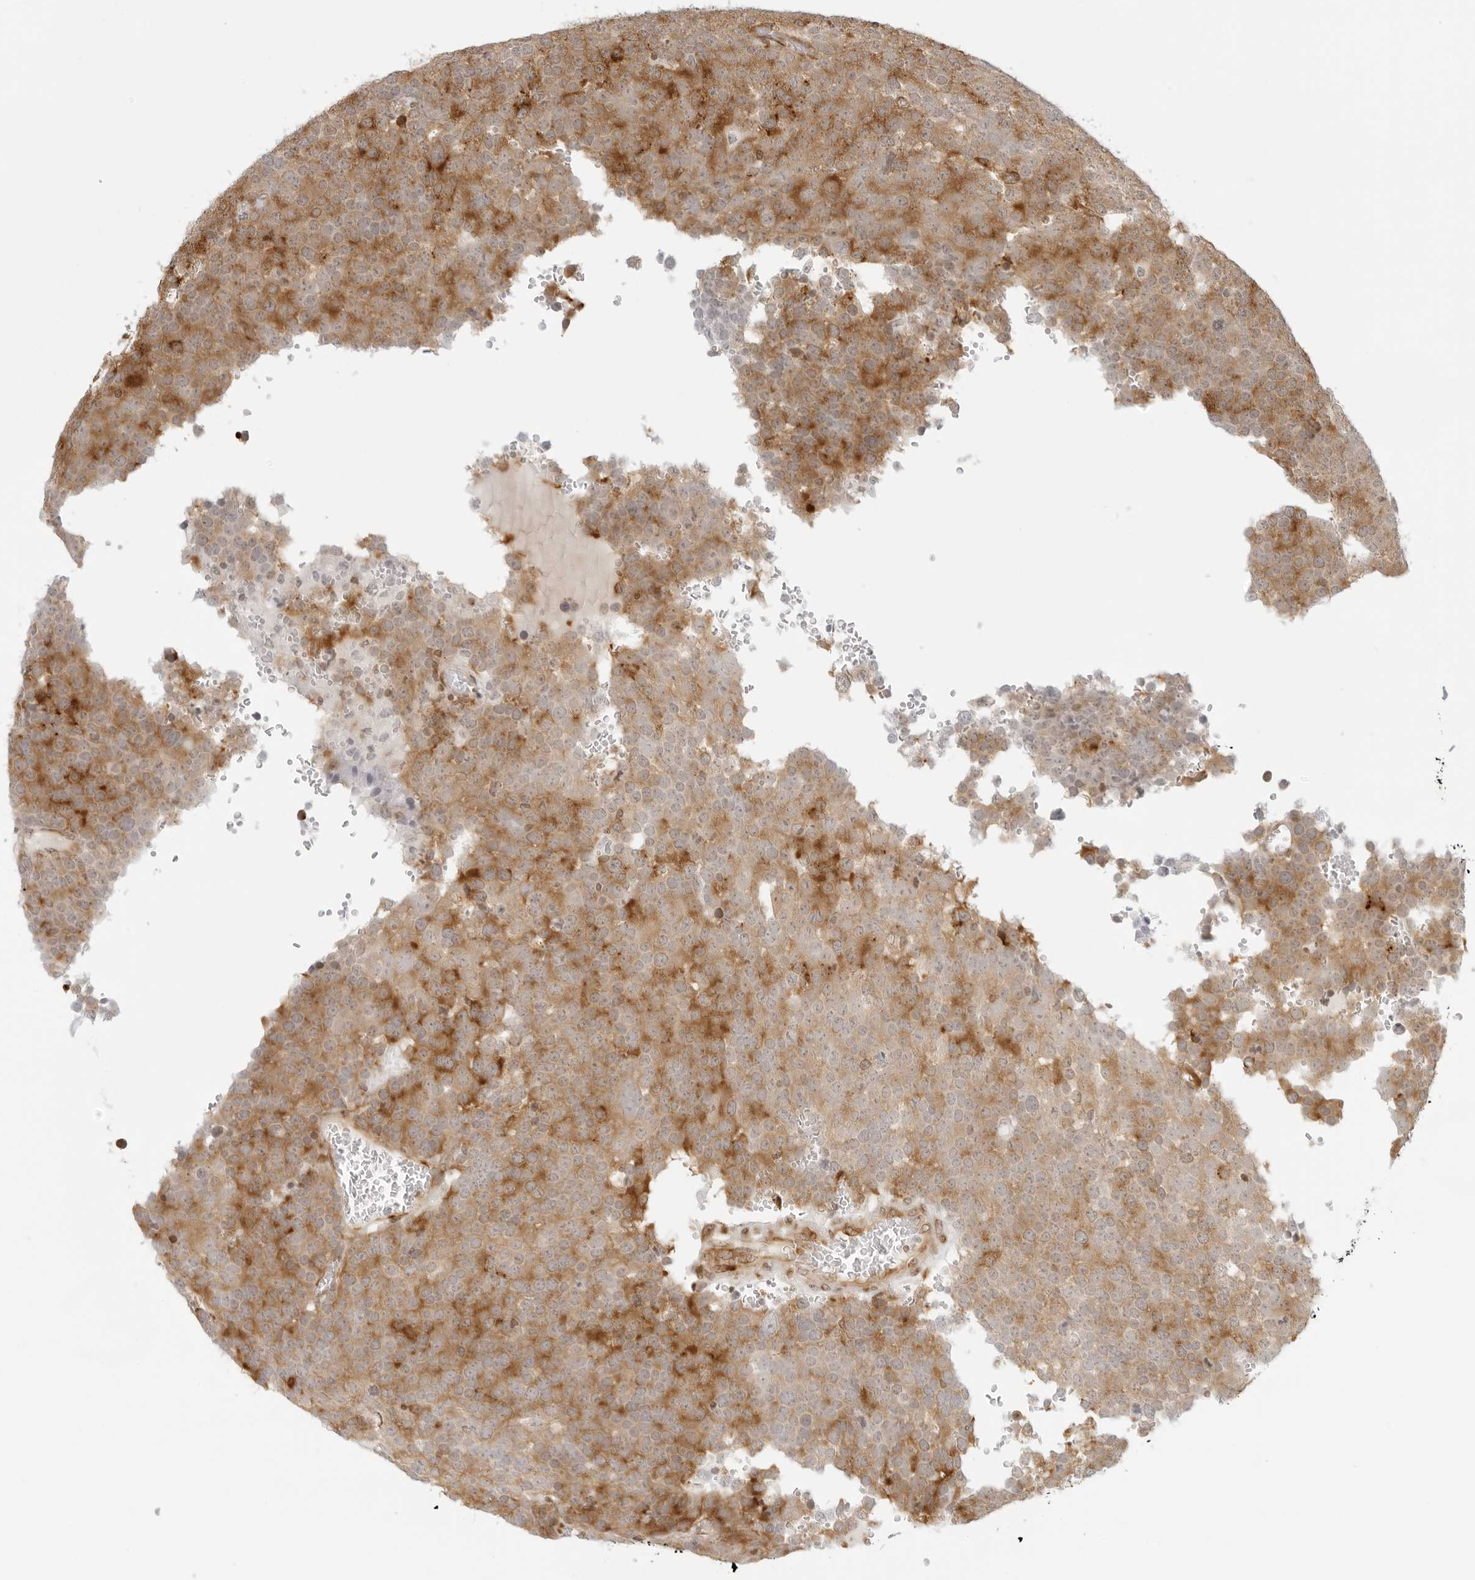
{"staining": {"intensity": "moderate", "quantity": ">75%", "location": "cytoplasmic/membranous"}, "tissue": "testis cancer", "cell_type": "Tumor cells", "image_type": "cancer", "snomed": [{"axis": "morphology", "description": "Seminoma, NOS"}, {"axis": "topography", "description": "Testis"}], "caption": "High-power microscopy captured an IHC micrograph of testis cancer (seminoma), revealing moderate cytoplasmic/membranous staining in about >75% of tumor cells.", "gene": "EIF4G1", "patient": {"sex": "male", "age": 71}}